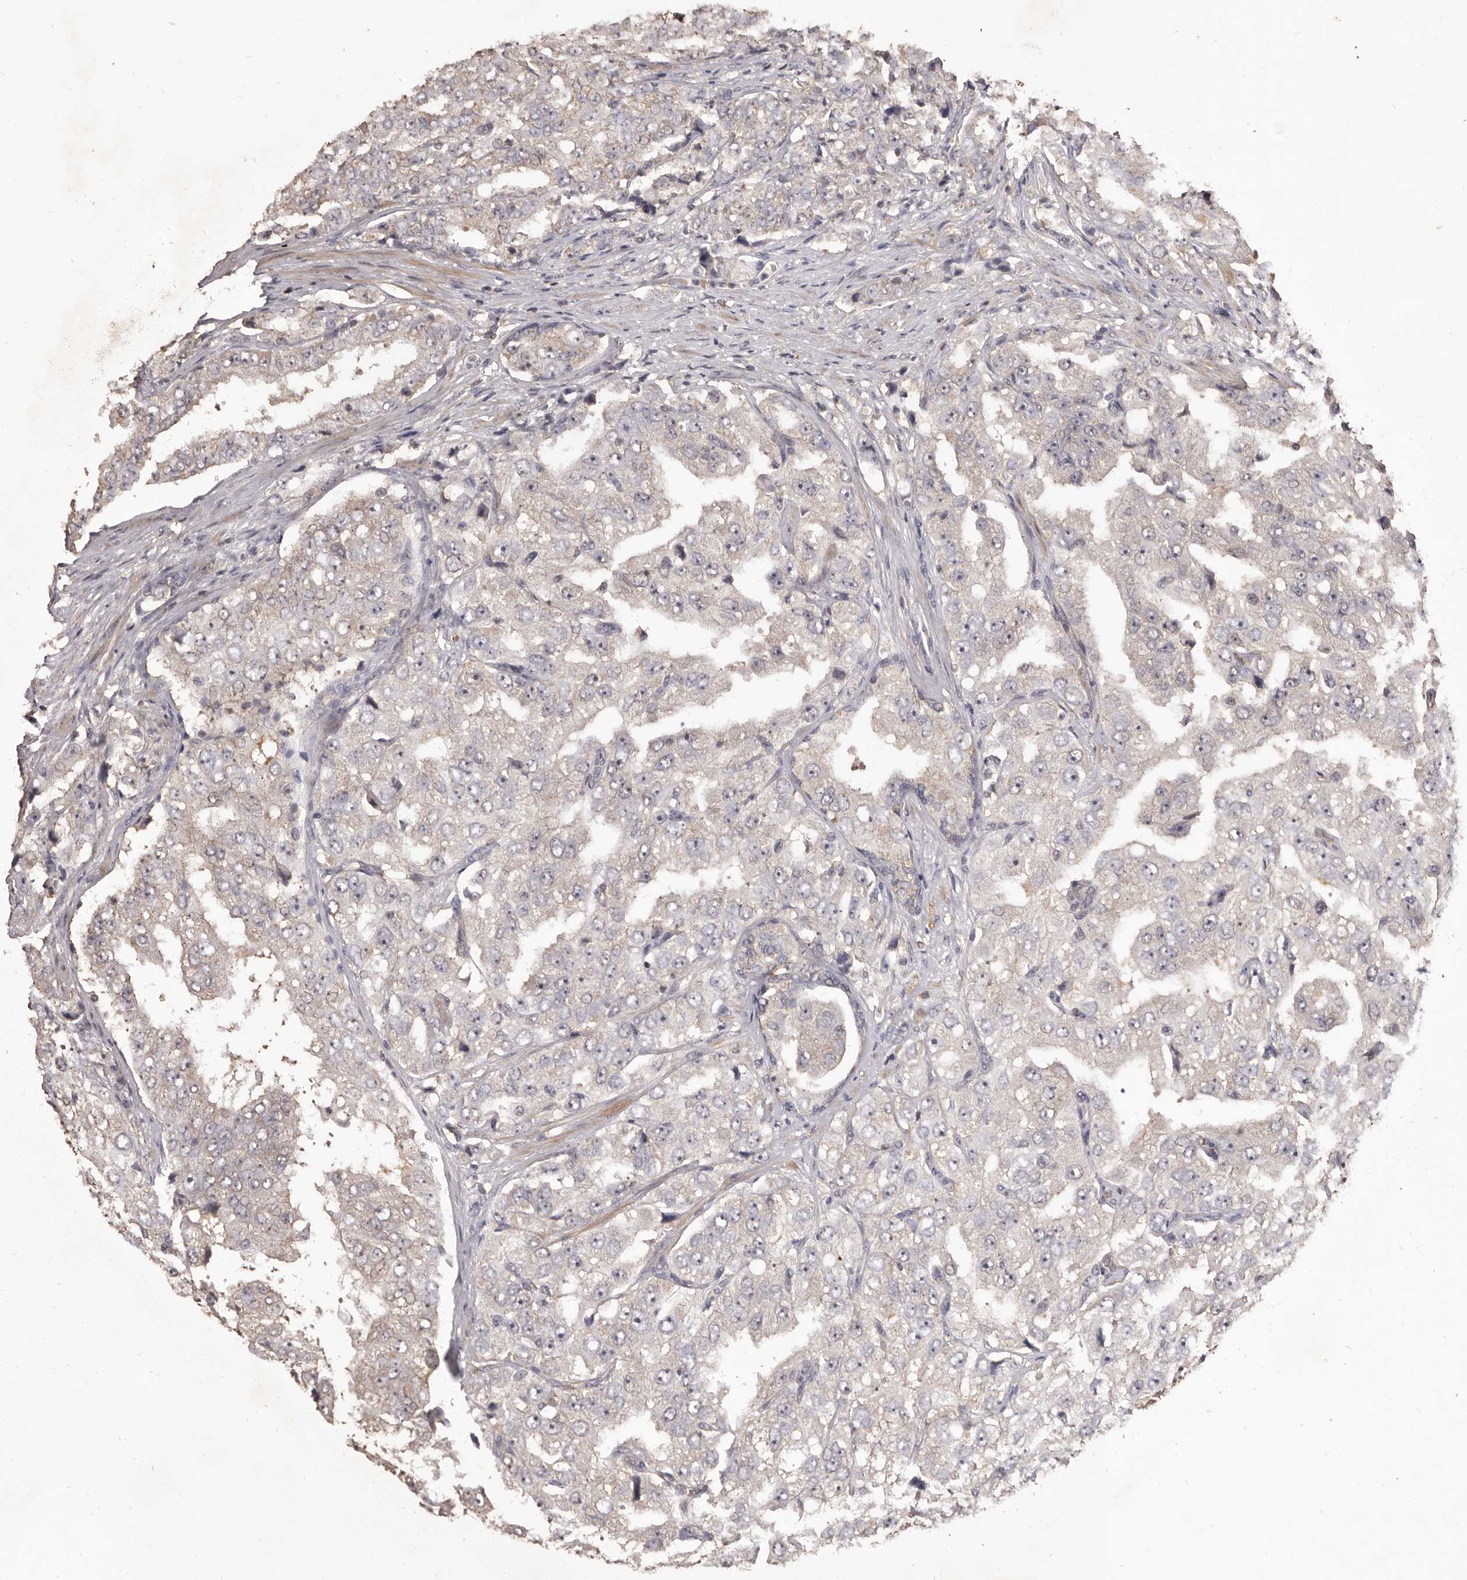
{"staining": {"intensity": "negative", "quantity": "none", "location": "none"}, "tissue": "prostate cancer", "cell_type": "Tumor cells", "image_type": "cancer", "snomed": [{"axis": "morphology", "description": "Adenocarcinoma, High grade"}, {"axis": "topography", "description": "Prostate"}], "caption": "Immunohistochemistry (IHC) of adenocarcinoma (high-grade) (prostate) shows no expression in tumor cells. Brightfield microscopy of immunohistochemistry stained with DAB (brown) and hematoxylin (blue), captured at high magnification.", "gene": "INAVA", "patient": {"sex": "male", "age": 58}}